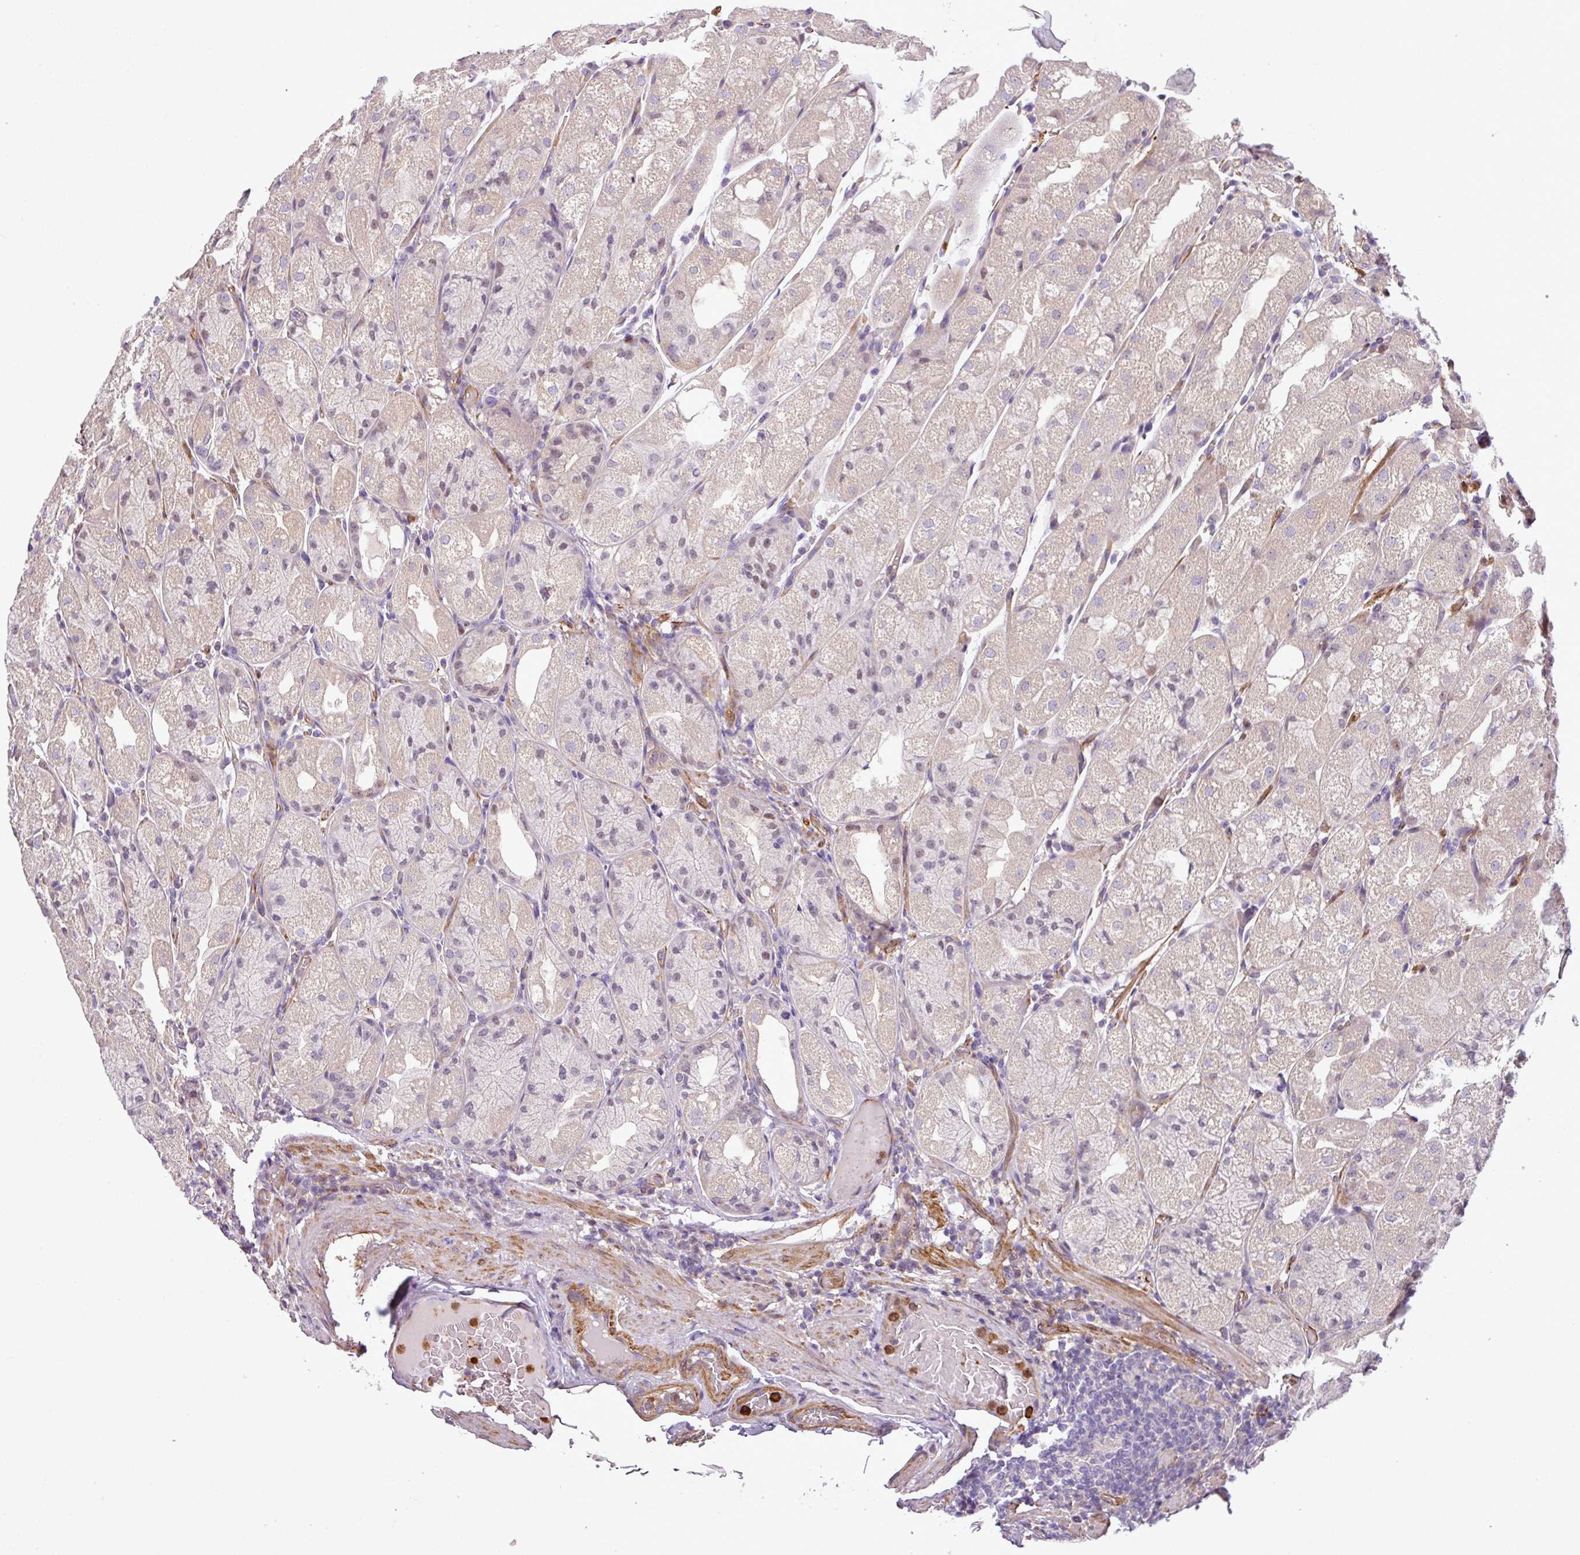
{"staining": {"intensity": "weak", "quantity": "<25%", "location": "cytoplasmic/membranous"}, "tissue": "stomach", "cell_type": "Glandular cells", "image_type": "normal", "snomed": [{"axis": "morphology", "description": "Normal tissue, NOS"}, {"axis": "topography", "description": "Stomach, upper"}], "caption": "Immunohistochemical staining of benign stomach demonstrates no significant expression in glandular cells.", "gene": "NBEAL2", "patient": {"sex": "male", "age": 52}}